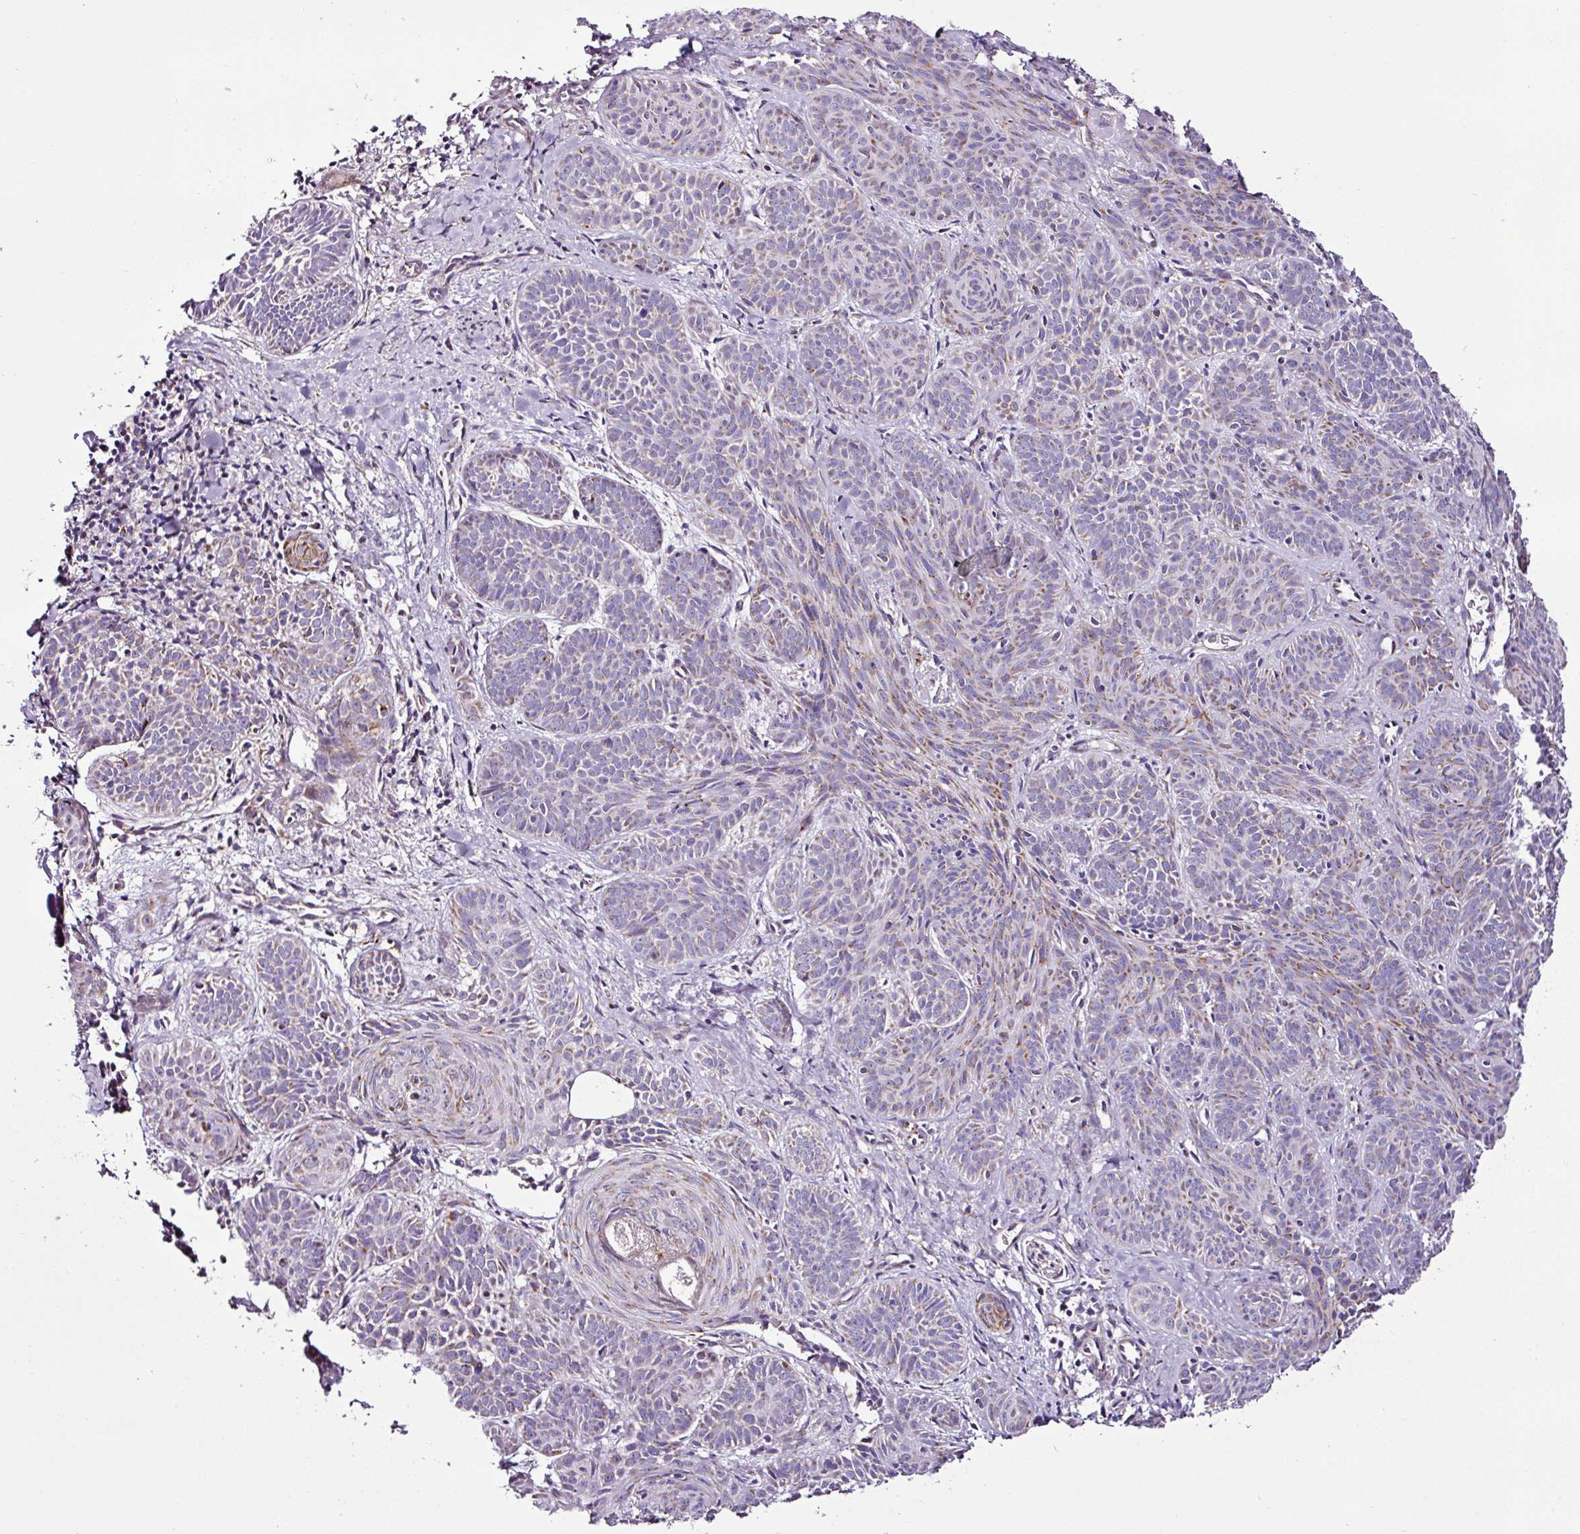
{"staining": {"intensity": "weak", "quantity": "25%-75%", "location": "cytoplasmic/membranous"}, "tissue": "skin cancer", "cell_type": "Tumor cells", "image_type": "cancer", "snomed": [{"axis": "morphology", "description": "Basal cell carcinoma"}, {"axis": "topography", "description": "Skin"}], "caption": "This photomicrograph exhibits IHC staining of human skin cancer (basal cell carcinoma), with low weak cytoplasmic/membranous expression in about 25%-75% of tumor cells.", "gene": "DPAGT1", "patient": {"sex": "male", "age": 85}}